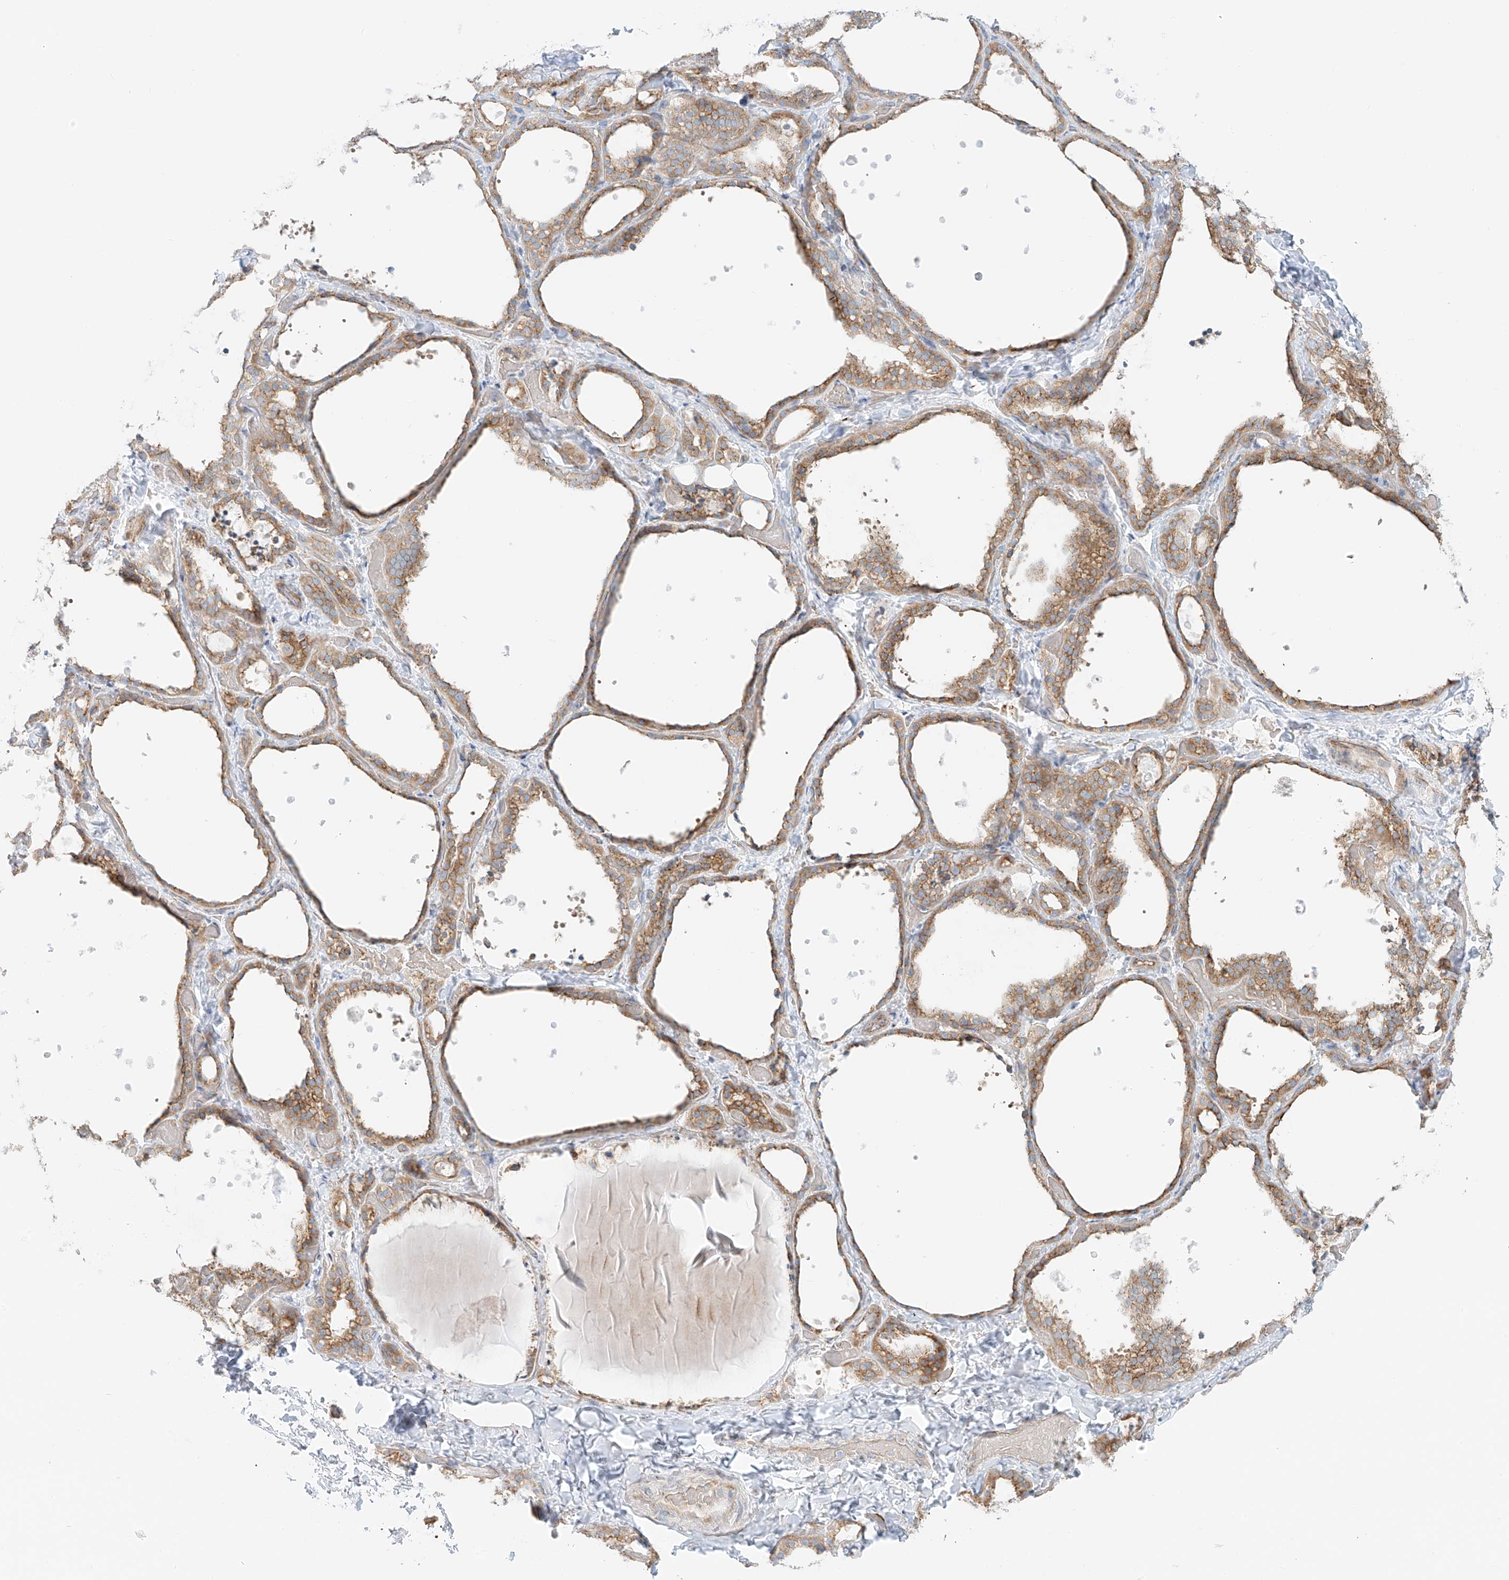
{"staining": {"intensity": "moderate", "quantity": ">75%", "location": "cytoplasmic/membranous"}, "tissue": "thyroid gland", "cell_type": "Glandular cells", "image_type": "normal", "snomed": [{"axis": "morphology", "description": "Normal tissue, NOS"}, {"axis": "topography", "description": "Thyroid gland"}], "caption": "This is an image of immunohistochemistry (IHC) staining of normal thyroid gland, which shows moderate positivity in the cytoplasmic/membranous of glandular cells.", "gene": "EIPR1", "patient": {"sex": "female", "age": 44}}